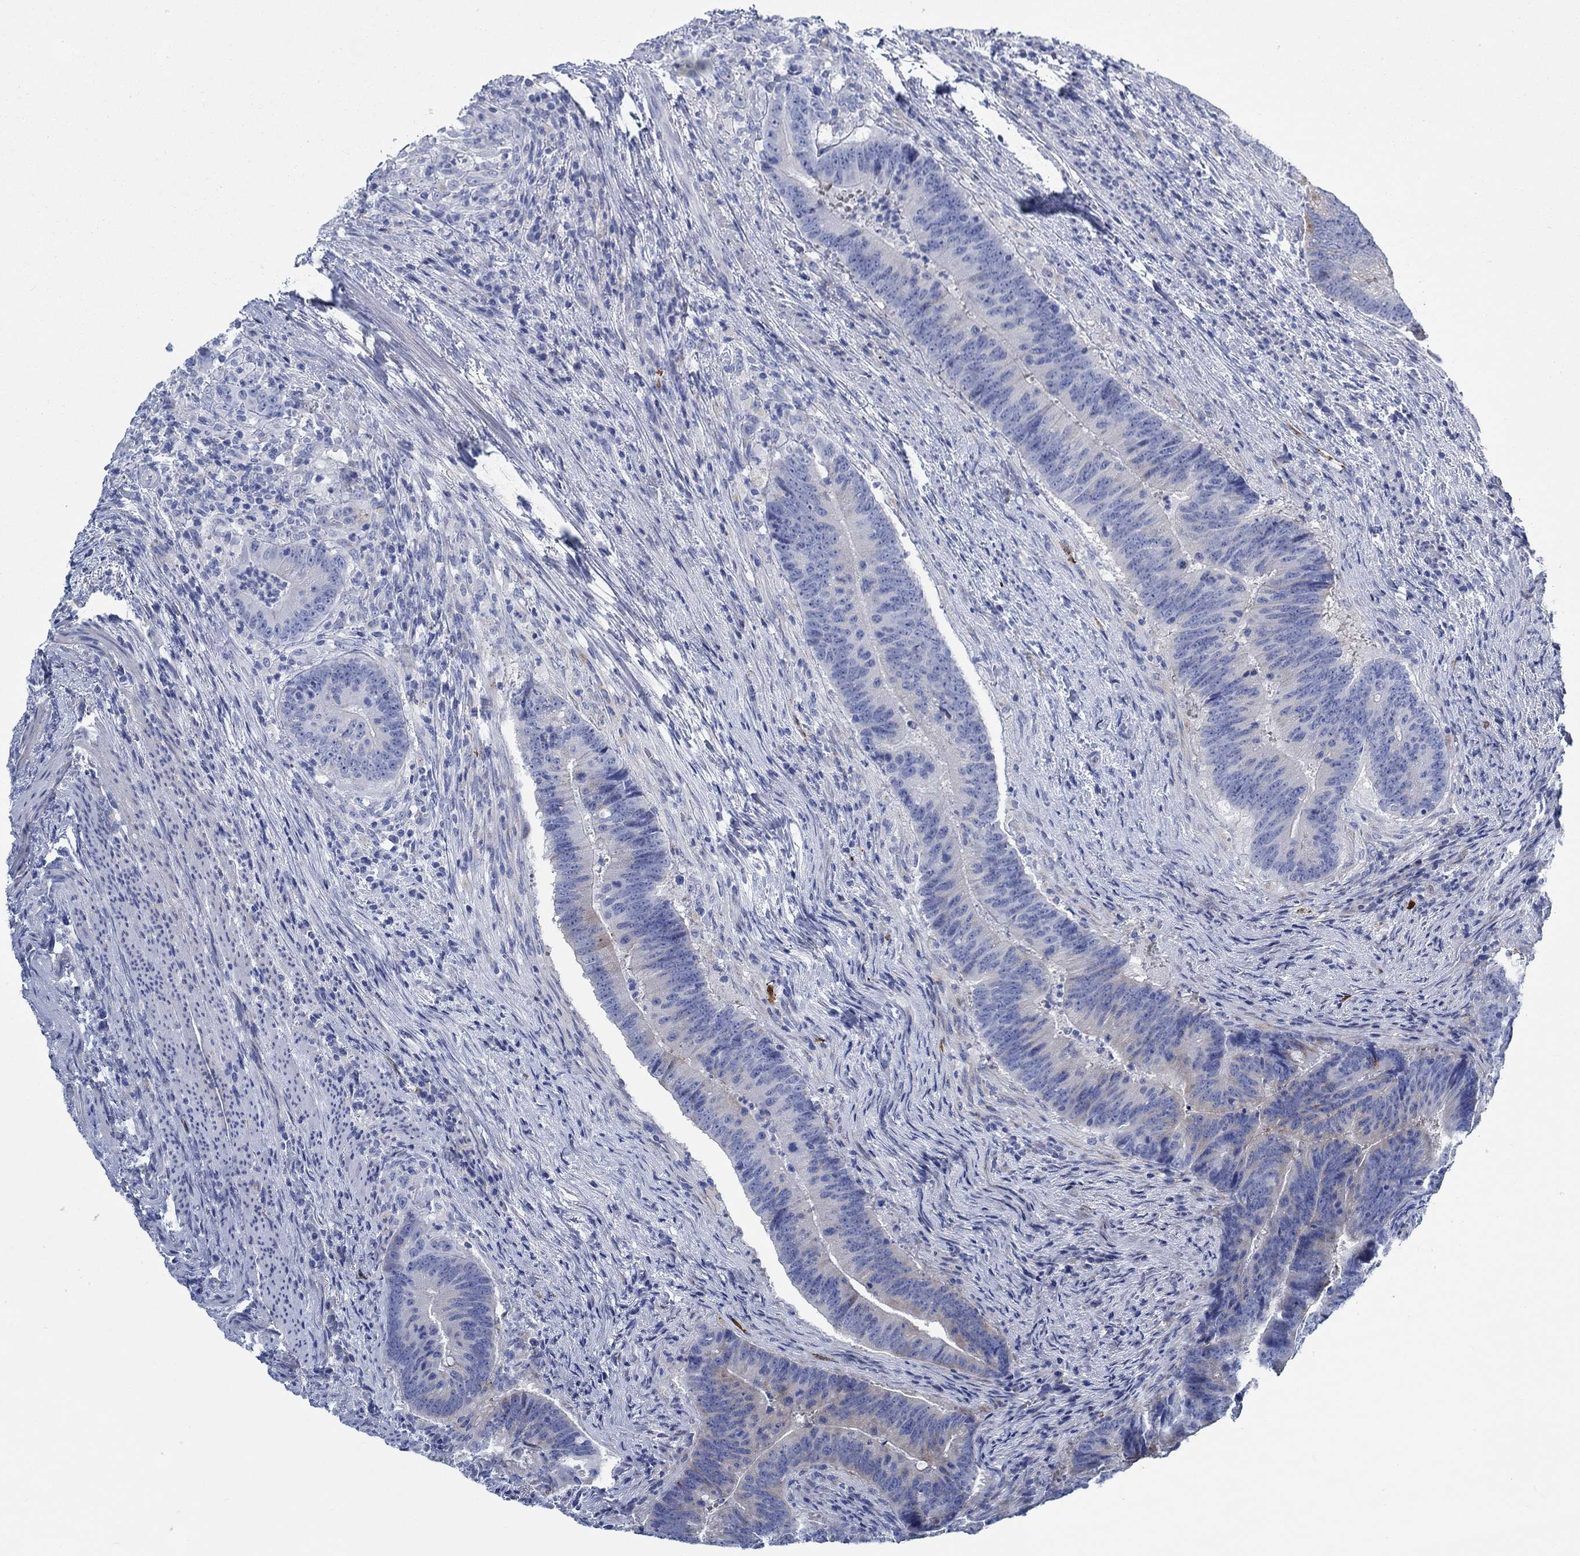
{"staining": {"intensity": "strong", "quantity": "<25%", "location": "cytoplasmic/membranous"}, "tissue": "colorectal cancer", "cell_type": "Tumor cells", "image_type": "cancer", "snomed": [{"axis": "morphology", "description": "Adenocarcinoma, NOS"}, {"axis": "topography", "description": "Colon"}], "caption": "Immunohistochemical staining of human colorectal cancer (adenocarcinoma) exhibits strong cytoplasmic/membranous protein staining in approximately <25% of tumor cells. Nuclei are stained in blue.", "gene": "SVEP1", "patient": {"sex": "female", "age": 87}}